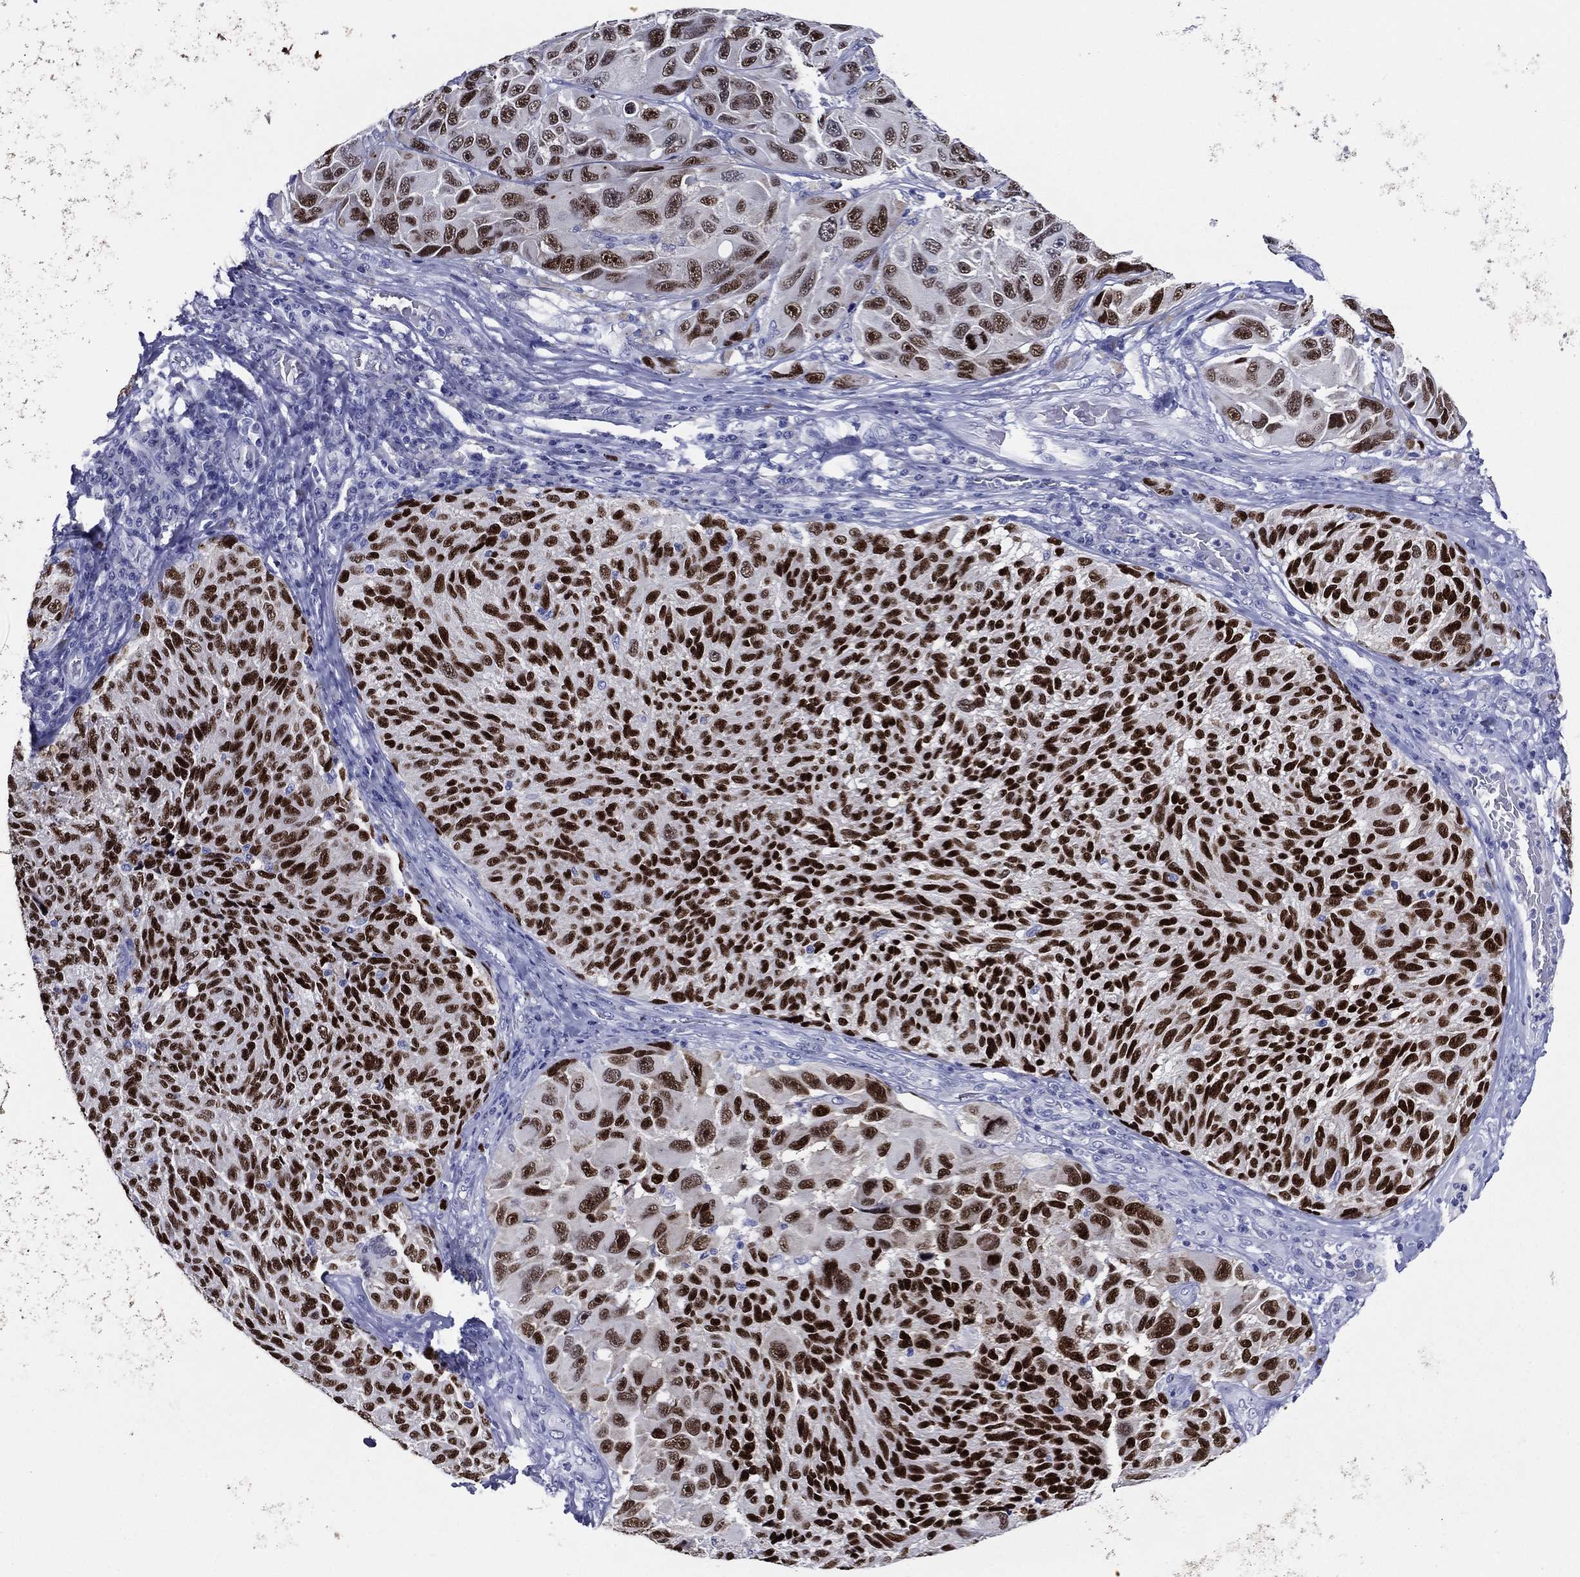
{"staining": {"intensity": "strong", "quantity": ">75%", "location": "nuclear"}, "tissue": "melanoma", "cell_type": "Tumor cells", "image_type": "cancer", "snomed": [{"axis": "morphology", "description": "Malignant melanoma, NOS"}, {"axis": "topography", "description": "Skin"}], "caption": "Melanoma was stained to show a protein in brown. There is high levels of strong nuclear expression in approximately >75% of tumor cells.", "gene": "TFAP2A", "patient": {"sex": "female", "age": 73}}